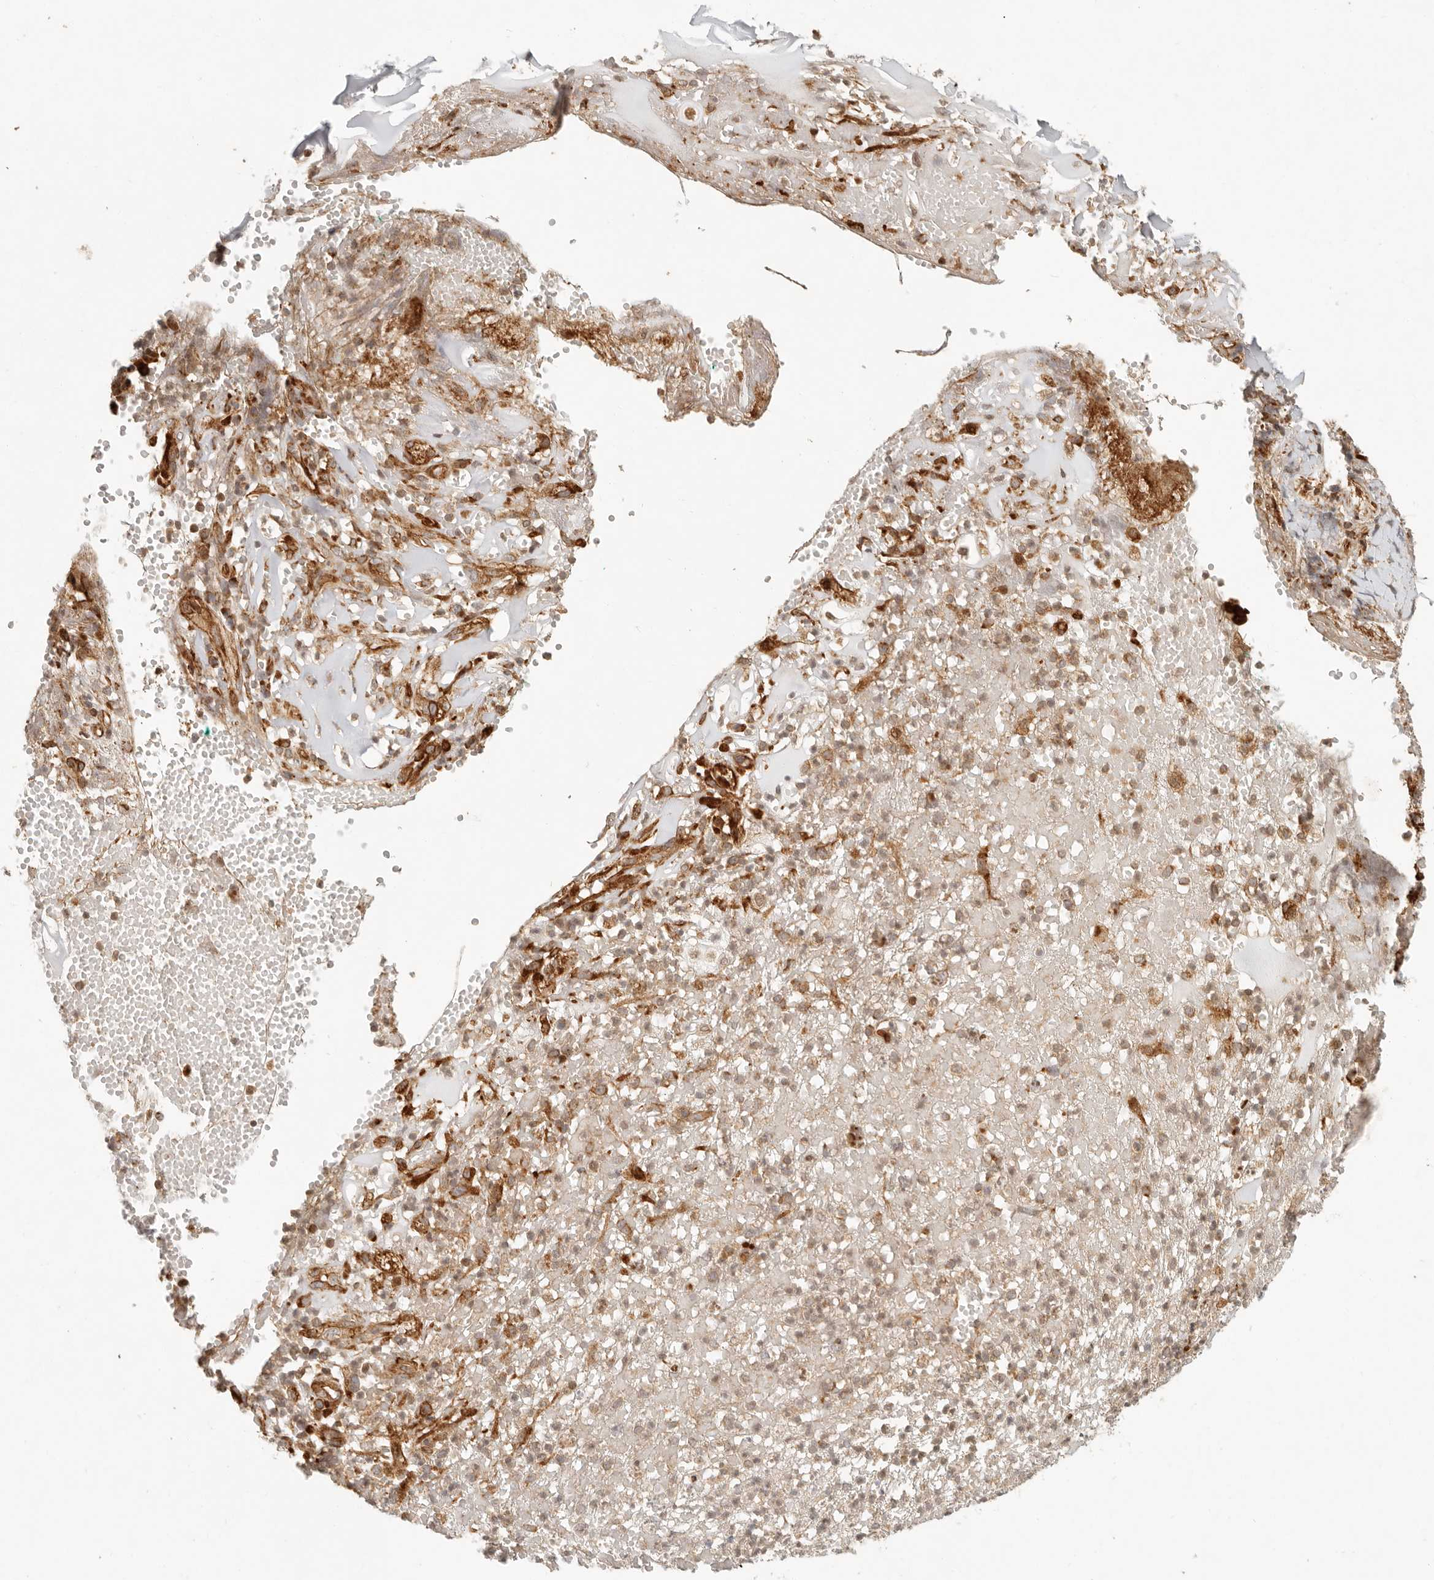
{"staining": {"intensity": "weak", "quantity": "25%-75%", "location": "cytoplasmic/membranous"}, "tissue": "adipose tissue", "cell_type": "Adipocytes", "image_type": "normal", "snomed": [{"axis": "morphology", "description": "Normal tissue, NOS"}, {"axis": "morphology", "description": "Basal cell carcinoma"}, {"axis": "topography", "description": "Cartilage tissue"}, {"axis": "topography", "description": "Nasopharynx"}, {"axis": "topography", "description": "Oral tissue"}], "caption": "Immunohistochemical staining of unremarkable adipose tissue reveals 25%-75% levels of weak cytoplasmic/membranous protein staining in about 25%-75% of adipocytes.", "gene": "KLHL38", "patient": {"sex": "female", "age": 77}}